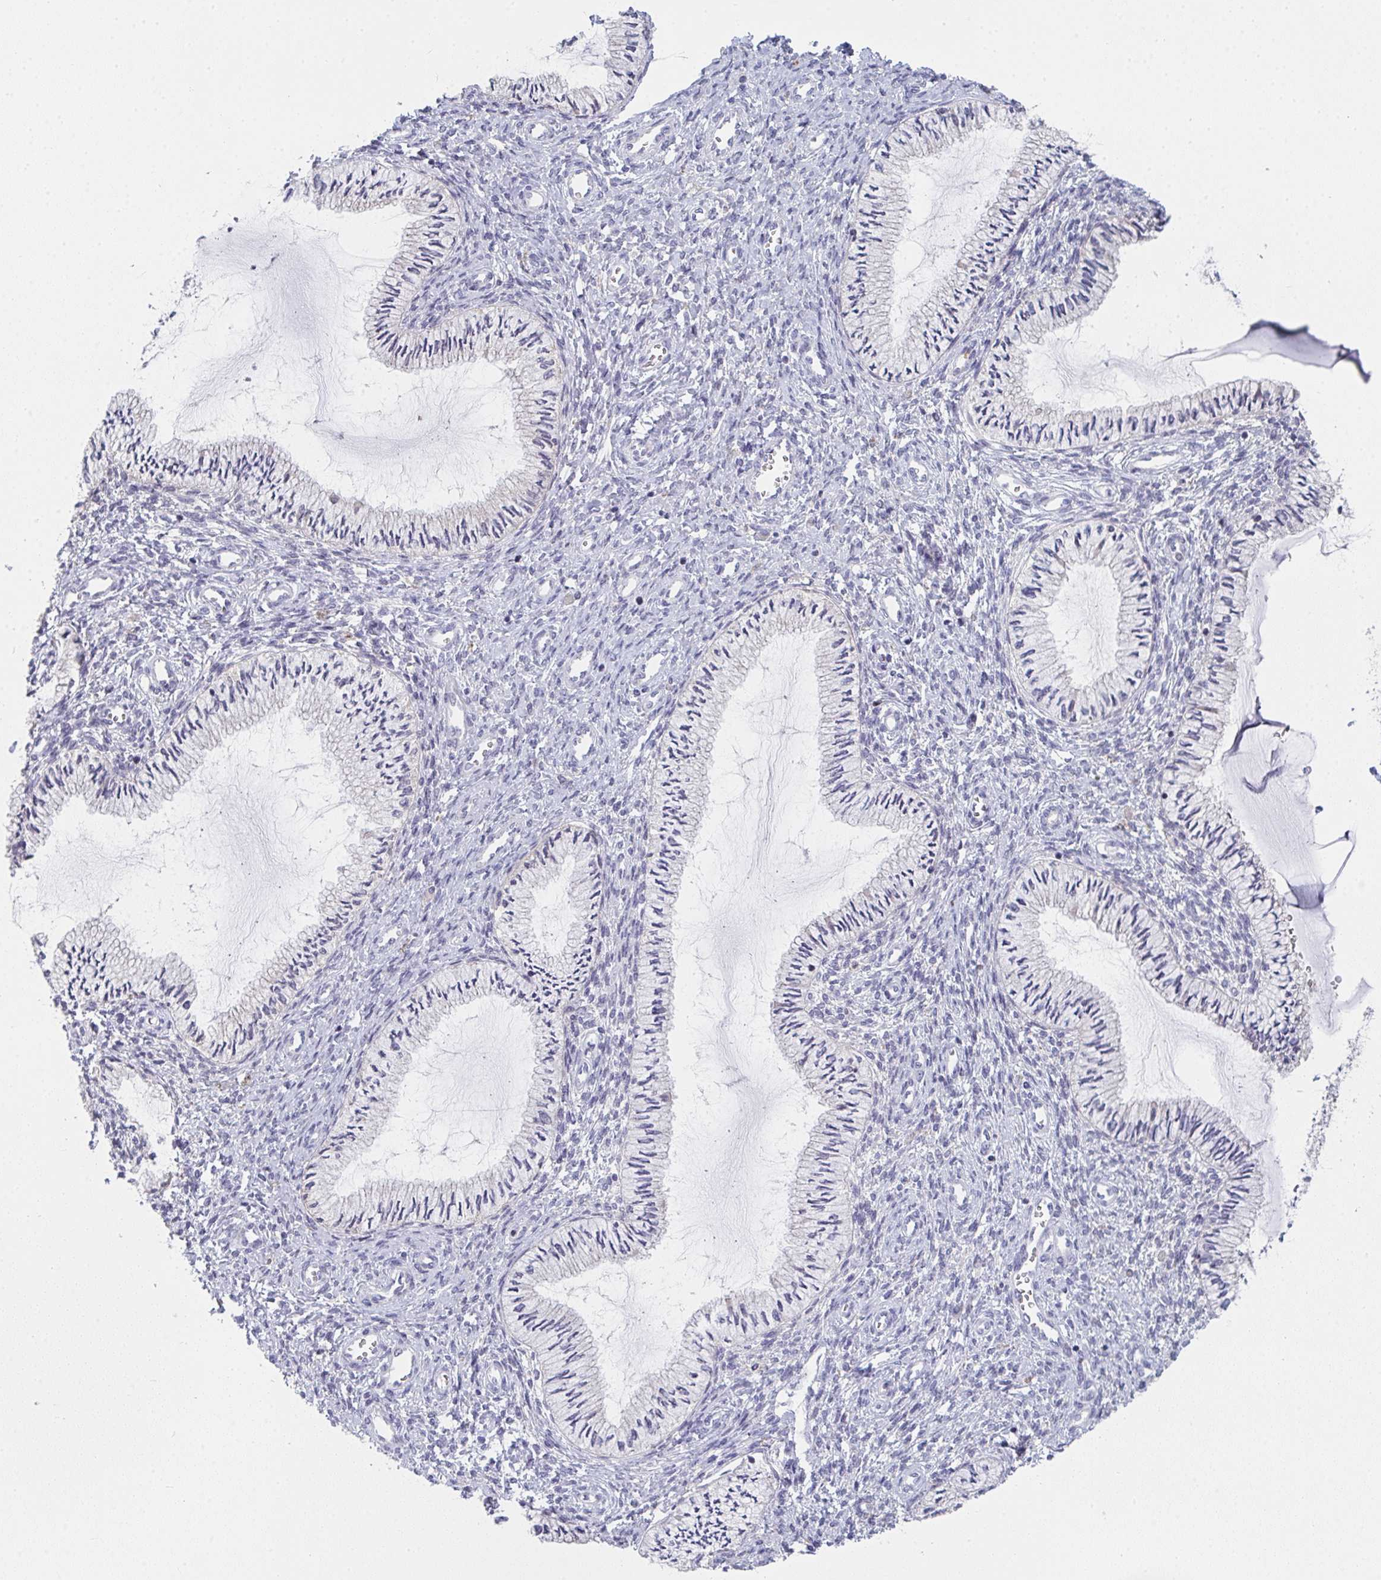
{"staining": {"intensity": "negative", "quantity": "none", "location": "none"}, "tissue": "cervix", "cell_type": "Glandular cells", "image_type": "normal", "snomed": [{"axis": "morphology", "description": "Normal tissue, NOS"}, {"axis": "topography", "description": "Cervix"}], "caption": "Immunohistochemistry (IHC) micrograph of normal cervix: cervix stained with DAB (3,3'-diaminobenzidine) displays no significant protein staining in glandular cells.", "gene": "RIOK1", "patient": {"sex": "female", "age": 24}}